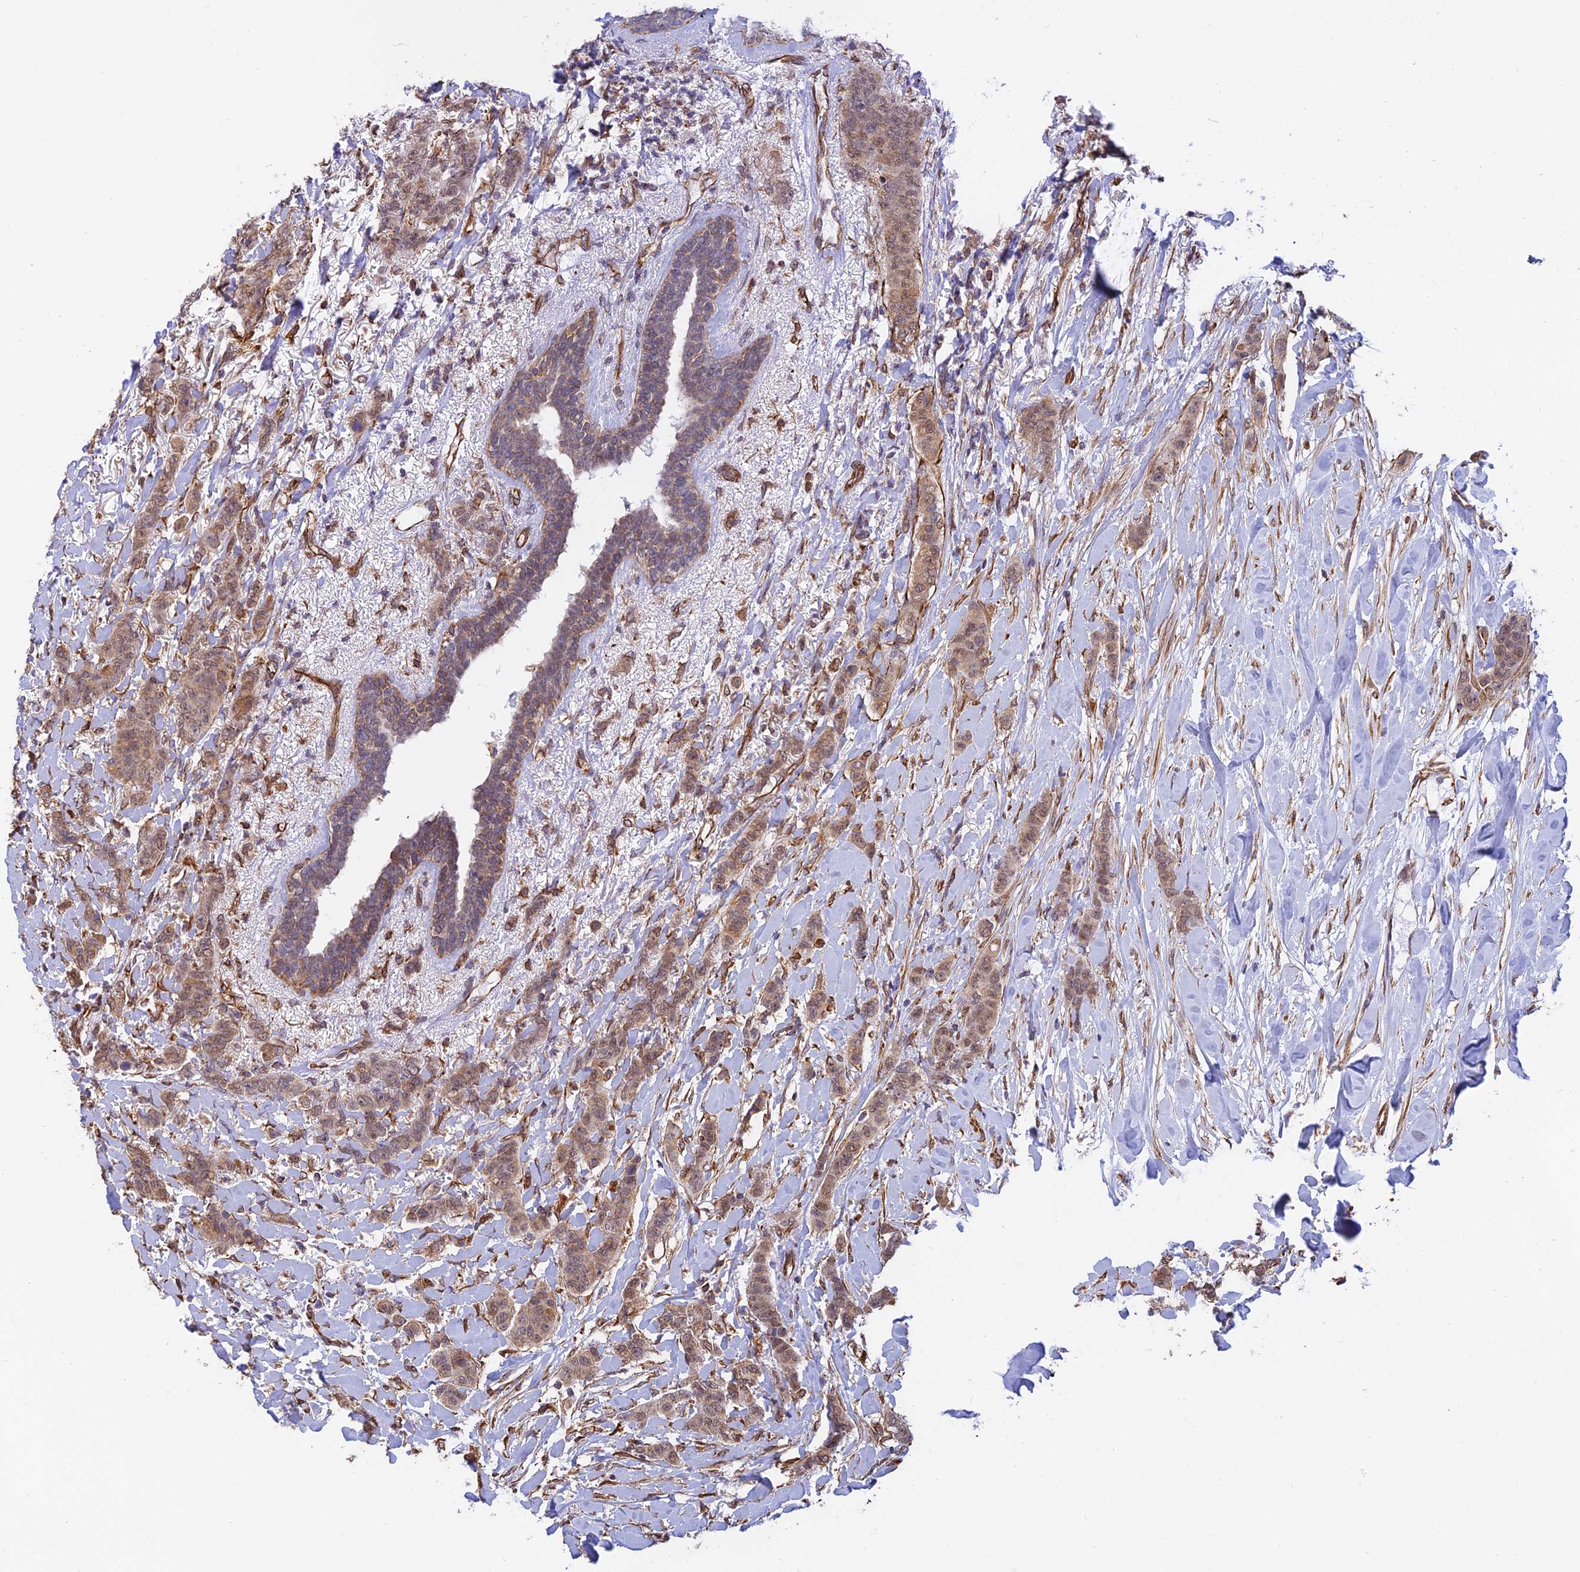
{"staining": {"intensity": "moderate", "quantity": ">75%", "location": "cytoplasmic/membranous,nuclear"}, "tissue": "breast cancer", "cell_type": "Tumor cells", "image_type": "cancer", "snomed": [{"axis": "morphology", "description": "Duct carcinoma"}, {"axis": "topography", "description": "Breast"}], "caption": "A photomicrograph of human breast cancer stained for a protein exhibits moderate cytoplasmic/membranous and nuclear brown staining in tumor cells.", "gene": "PAGR1", "patient": {"sex": "female", "age": 40}}